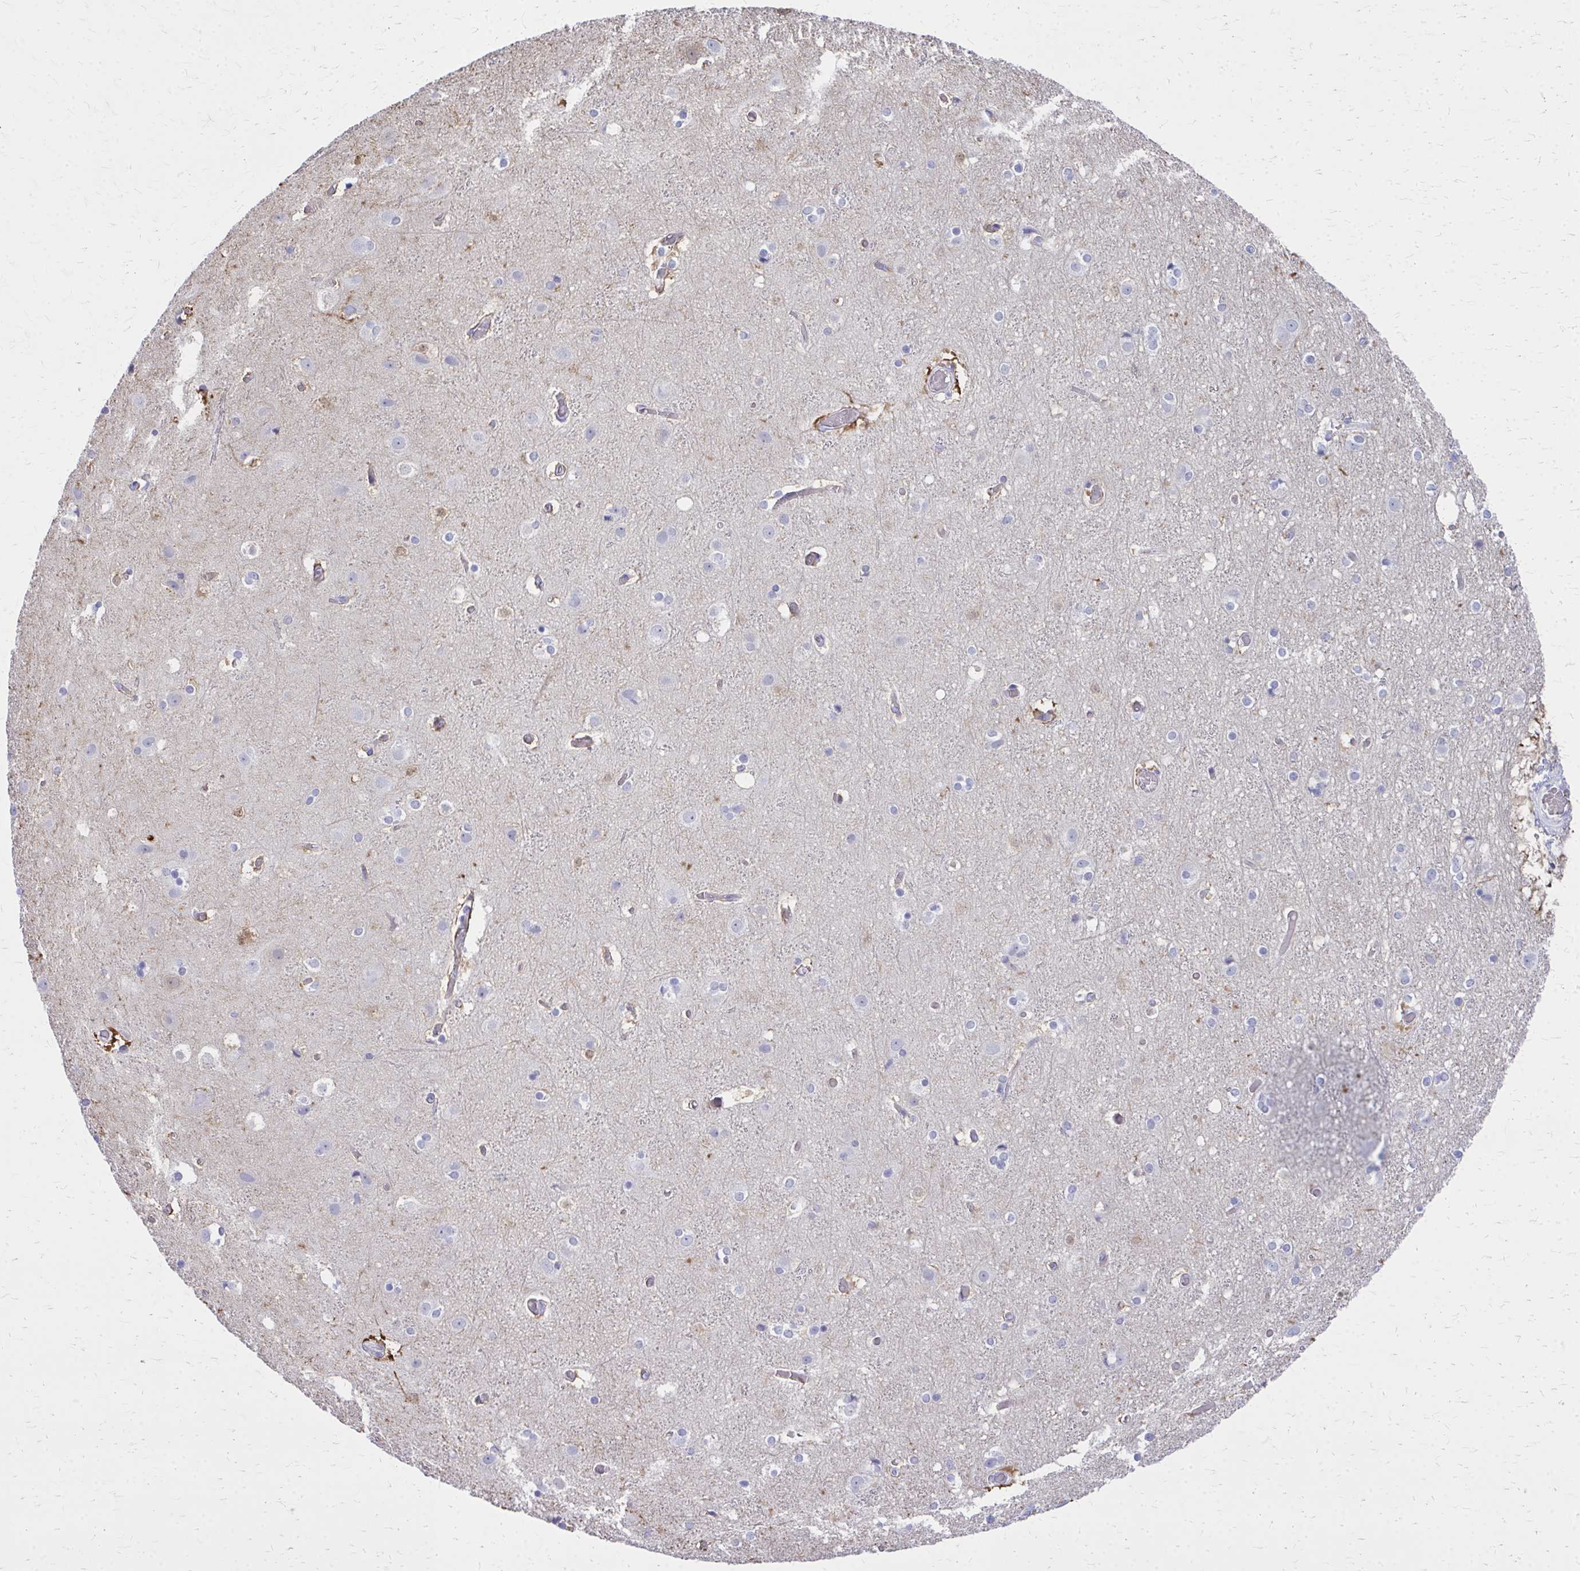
{"staining": {"intensity": "negative", "quantity": "none", "location": "none"}, "tissue": "cerebral cortex", "cell_type": "Endothelial cells", "image_type": "normal", "snomed": [{"axis": "morphology", "description": "Normal tissue, NOS"}, {"axis": "topography", "description": "Cerebral cortex"}], "caption": "Immunohistochemistry micrograph of benign cerebral cortex: cerebral cortex stained with DAB shows no significant protein staining in endothelial cells. (Brightfield microscopy of DAB IHC at high magnification).", "gene": "TPSG1", "patient": {"sex": "female", "age": 52}}